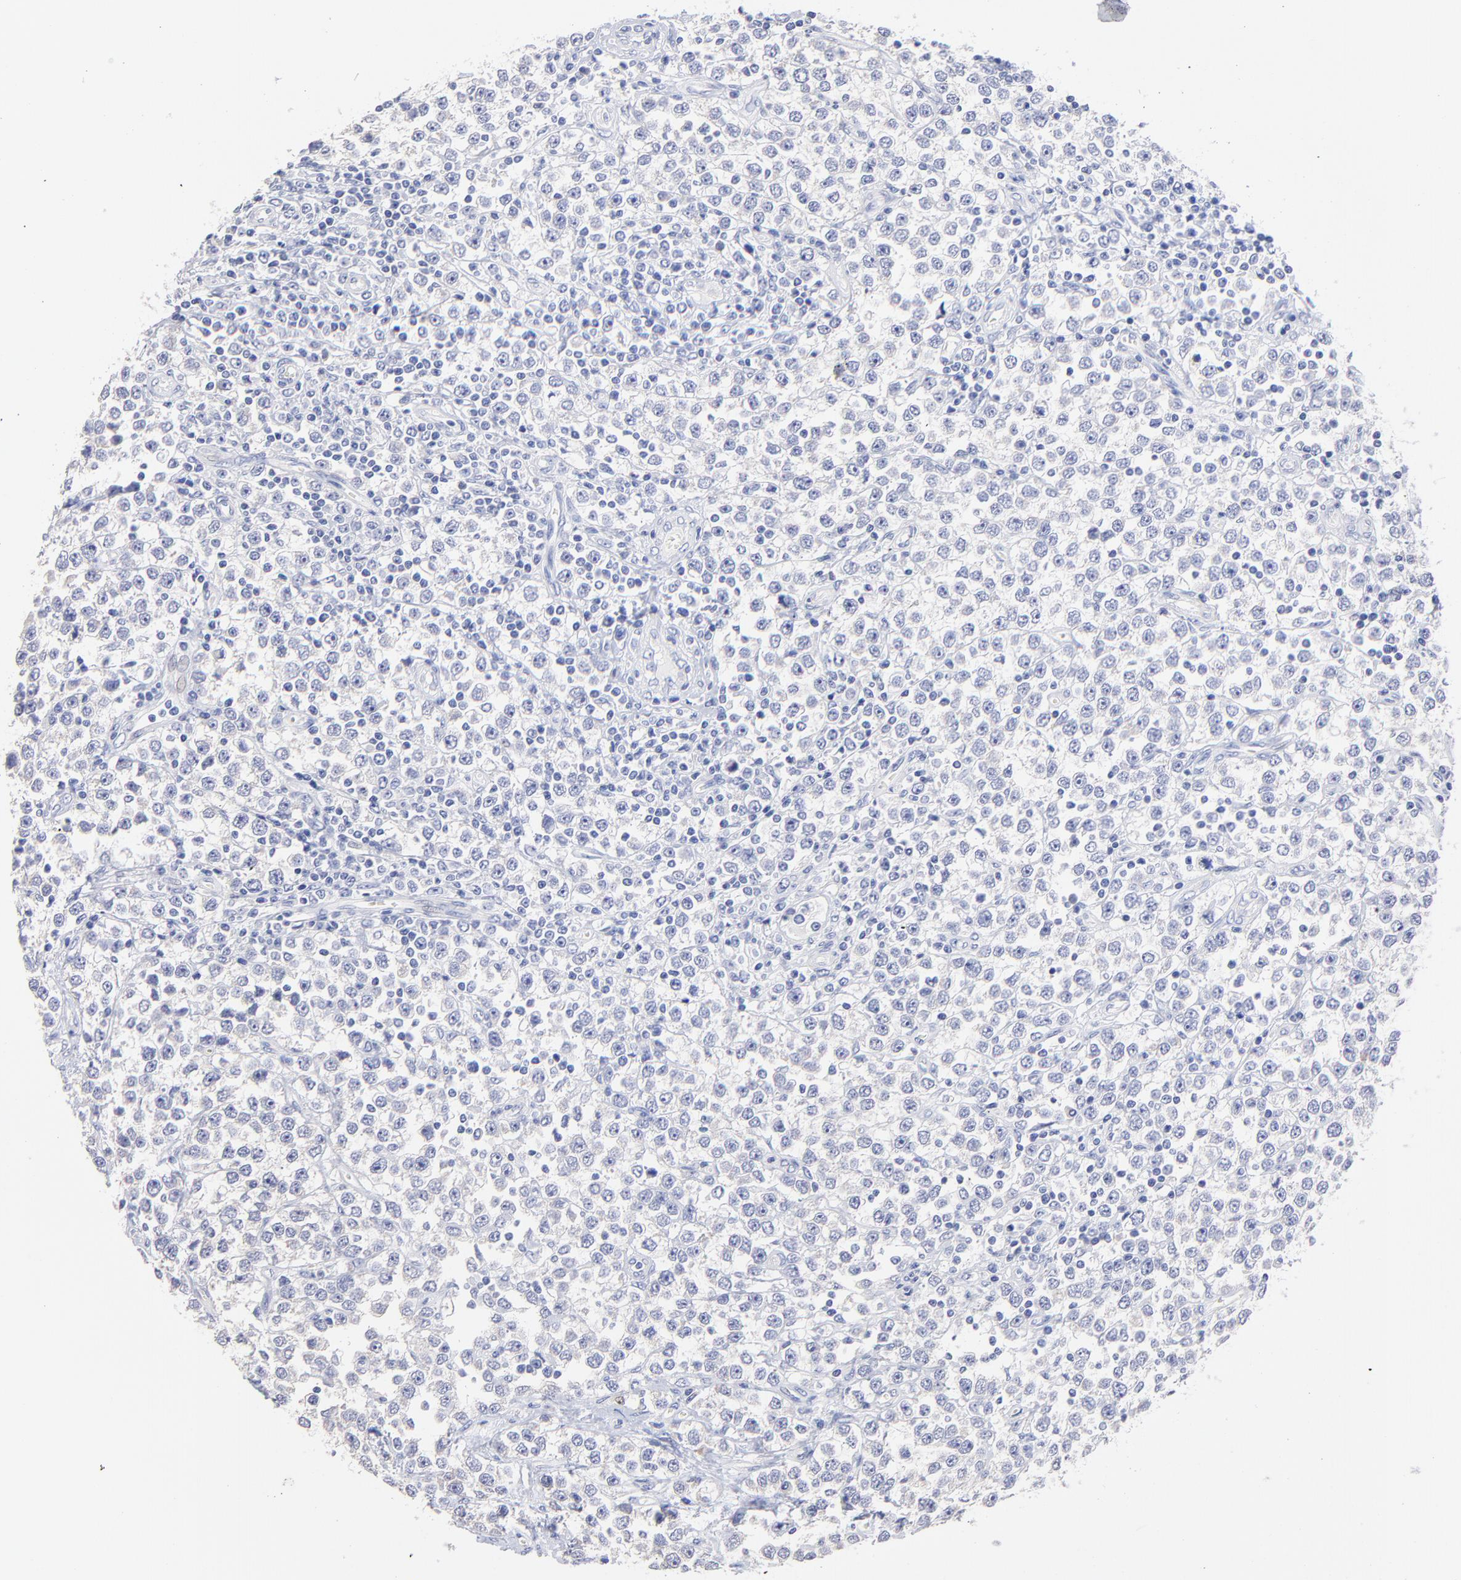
{"staining": {"intensity": "negative", "quantity": "none", "location": "none"}, "tissue": "testis cancer", "cell_type": "Tumor cells", "image_type": "cancer", "snomed": [{"axis": "morphology", "description": "Seminoma, NOS"}, {"axis": "topography", "description": "Testis"}], "caption": "High magnification brightfield microscopy of testis cancer (seminoma) stained with DAB (brown) and counterstained with hematoxylin (blue): tumor cells show no significant staining. The staining is performed using DAB brown chromogen with nuclei counter-stained in using hematoxylin.", "gene": "CFAP57", "patient": {"sex": "male", "age": 25}}